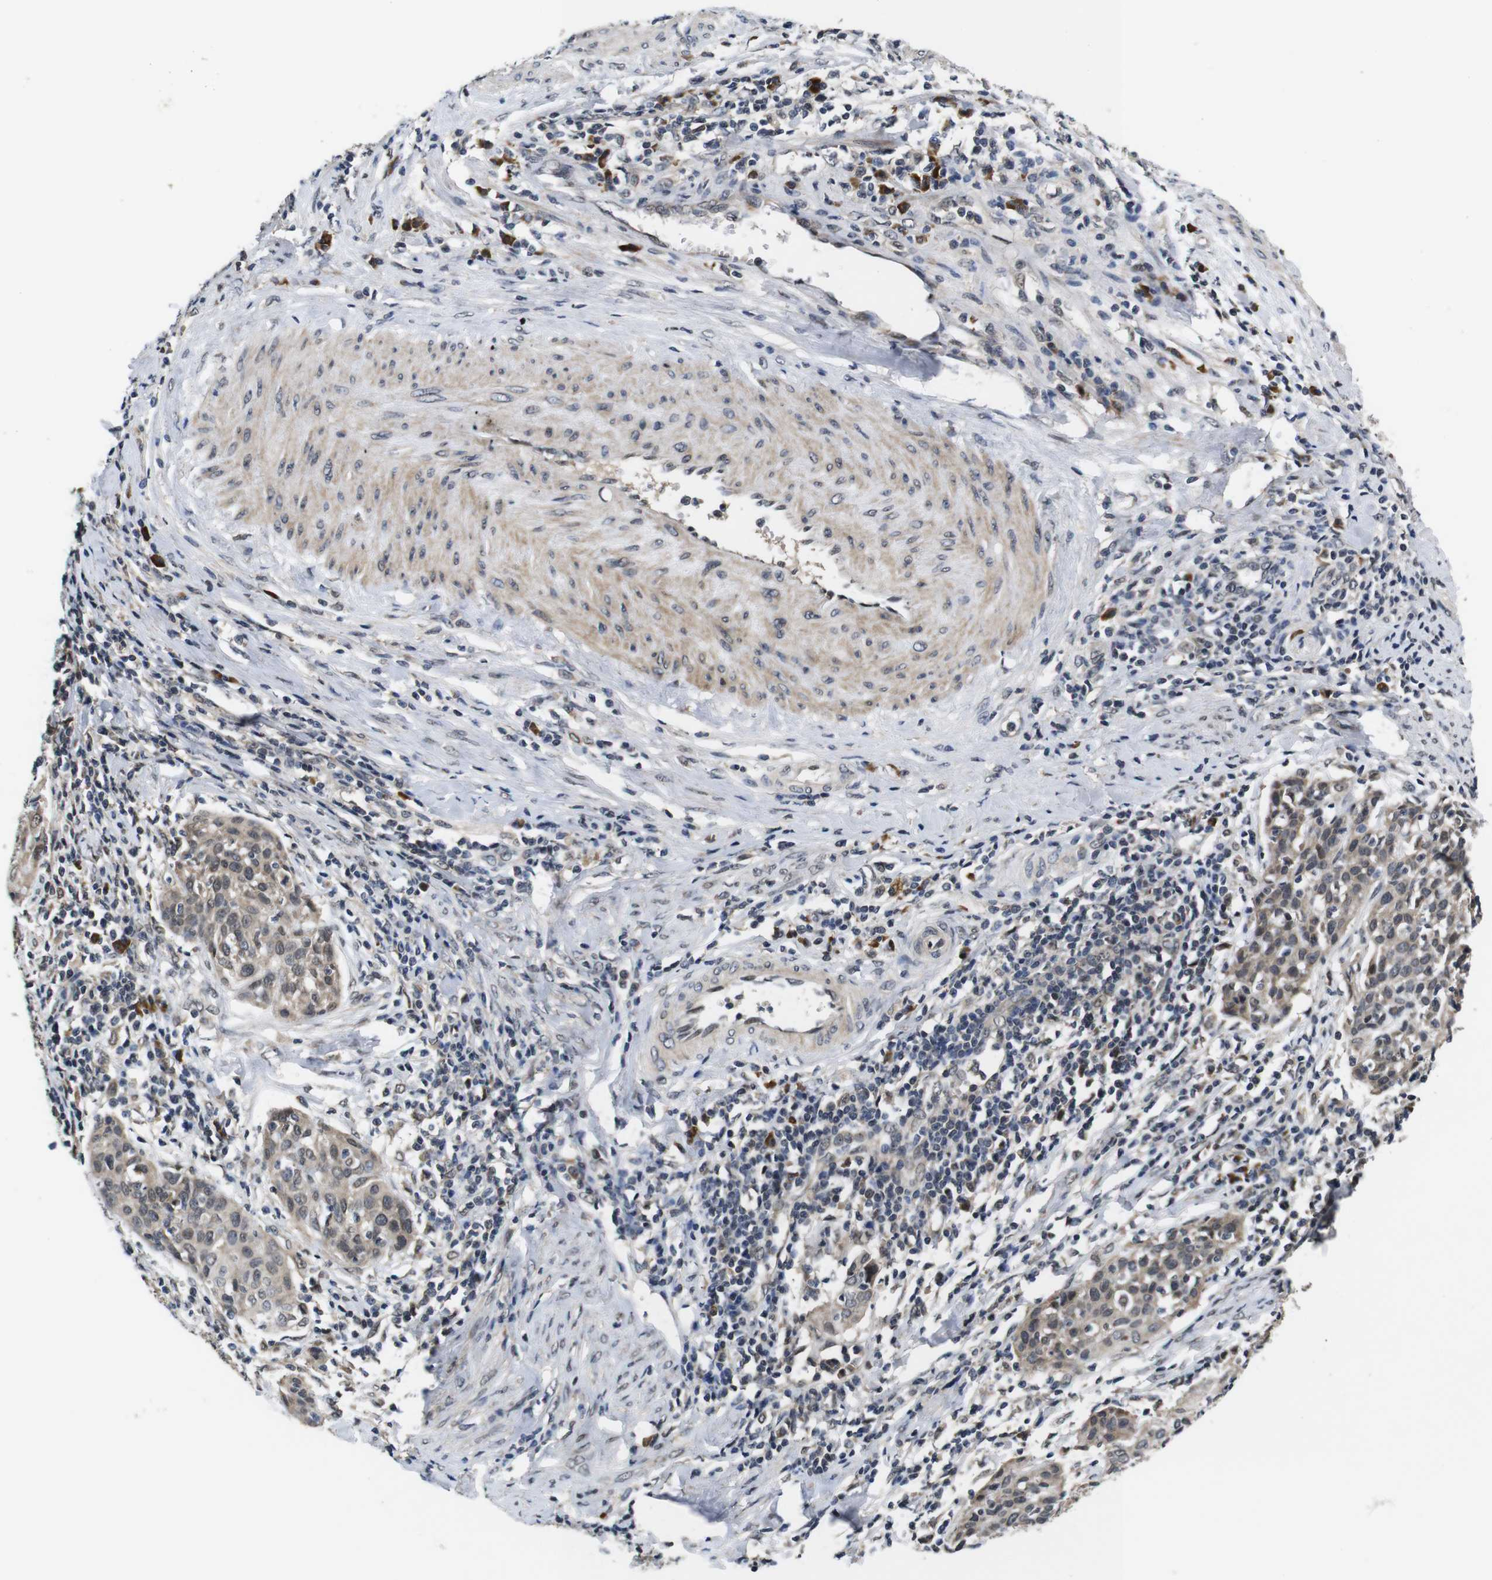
{"staining": {"intensity": "weak", "quantity": ">75%", "location": "cytoplasmic/membranous,nuclear"}, "tissue": "cervical cancer", "cell_type": "Tumor cells", "image_type": "cancer", "snomed": [{"axis": "morphology", "description": "Squamous cell carcinoma, NOS"}, {"axis": "topography", "description": "Cervix"}], "caption": "Squamous cell carcinoma (cervical) tissue demonstrates weak cytoplasmic/membranous and nuclear staining in approximately >75% of tumor cells, visualized by immunohistochemistry.", "gene": "ZBTB46", "patient": {"sex": "female", "age": 38}}